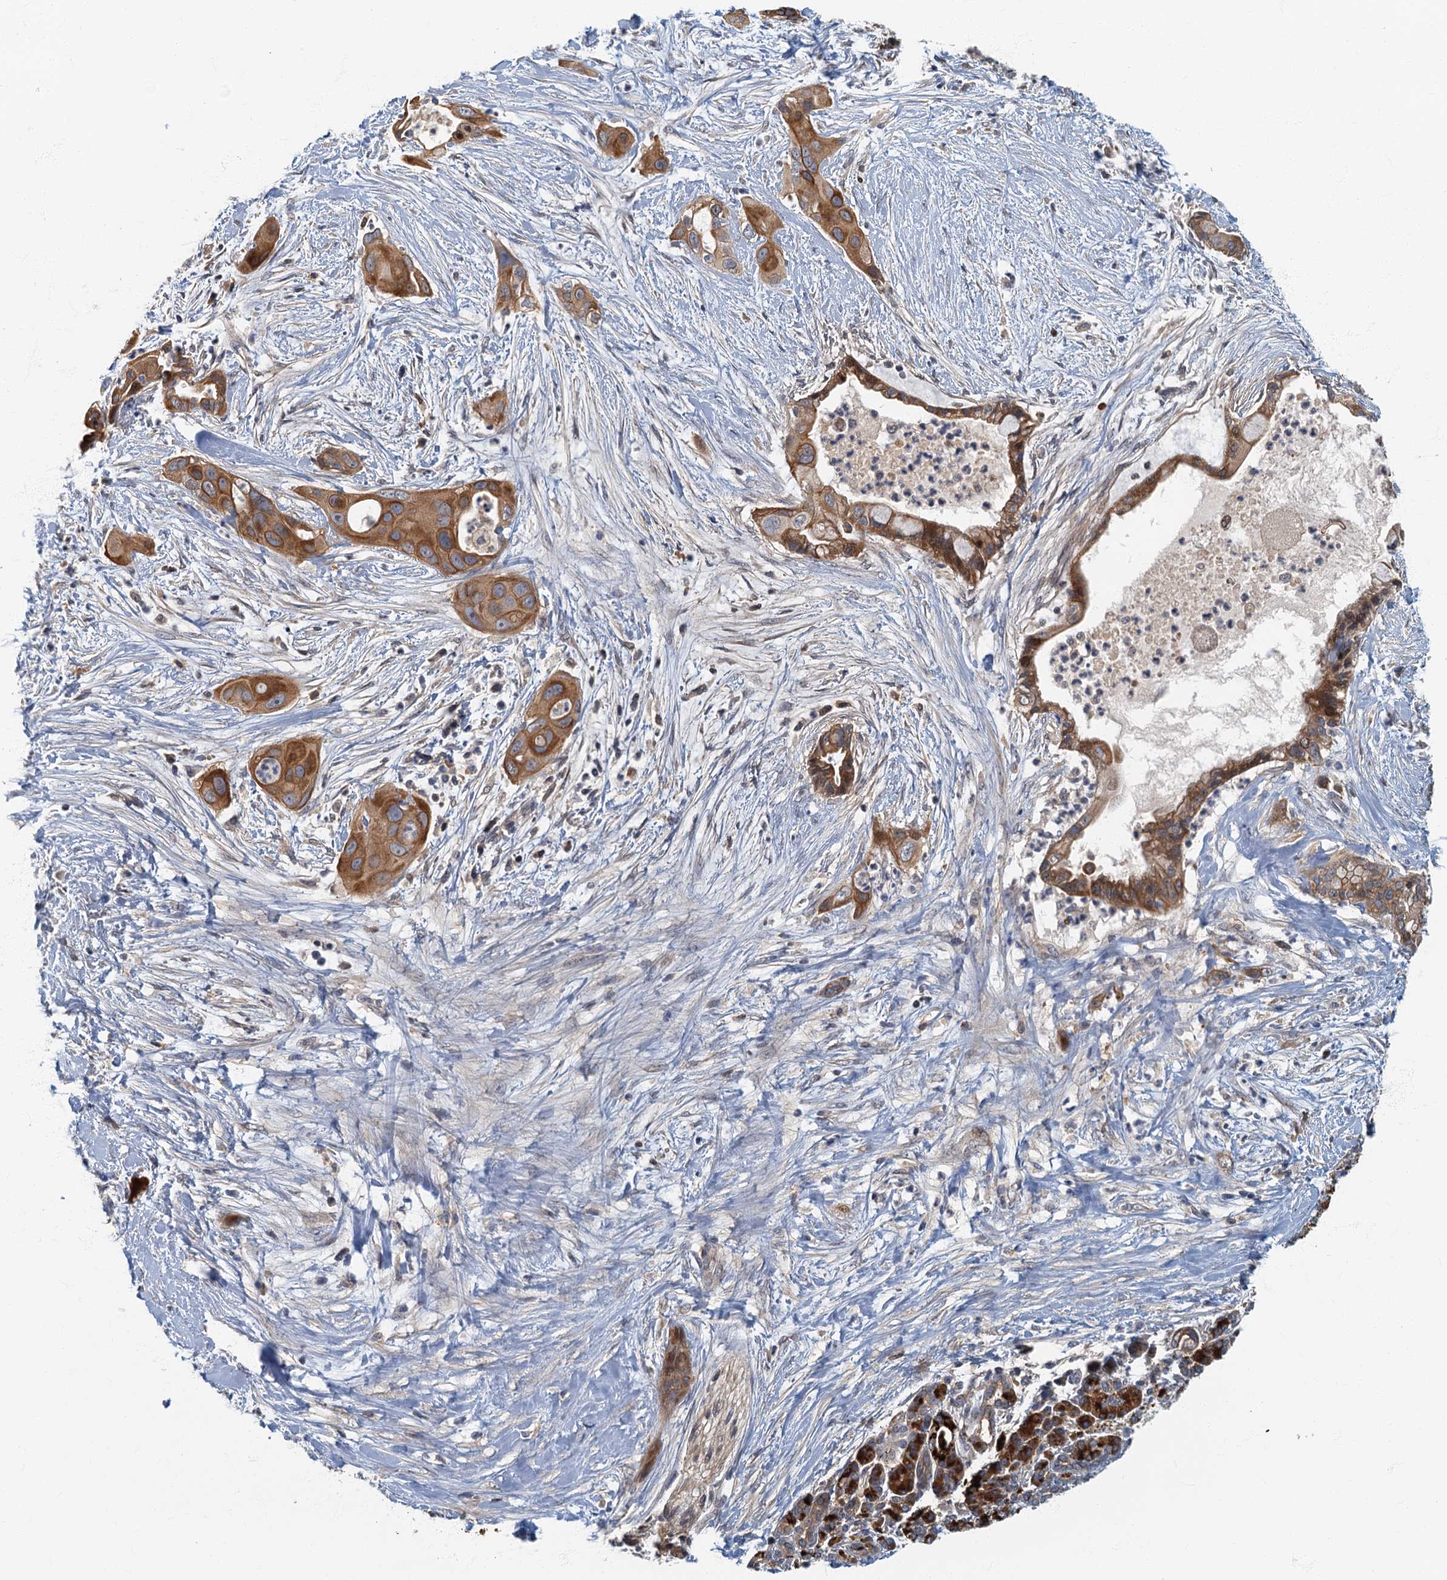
{"staining": {"intensity": "moderate", "quantity": ">75%", "location": "cytoplasmic/membranous"}, "tissue": "pancreatic cancer", "cell_type": "Tumor cells", "image_type": "cancer", "snomed": [{"axis": "morphology", "description": "Adenocarcinoma, NOS"}, {"axis": "topography", "description": "Pancreas"}], "caption": "Moderate cytoplasmic/membranous positivity is seen in approximately >75% of tumor cells in adenocarcinoma (pancreatic).", "gene": "CKAP2L", "patient": {"sex": "male", "age": 59}}